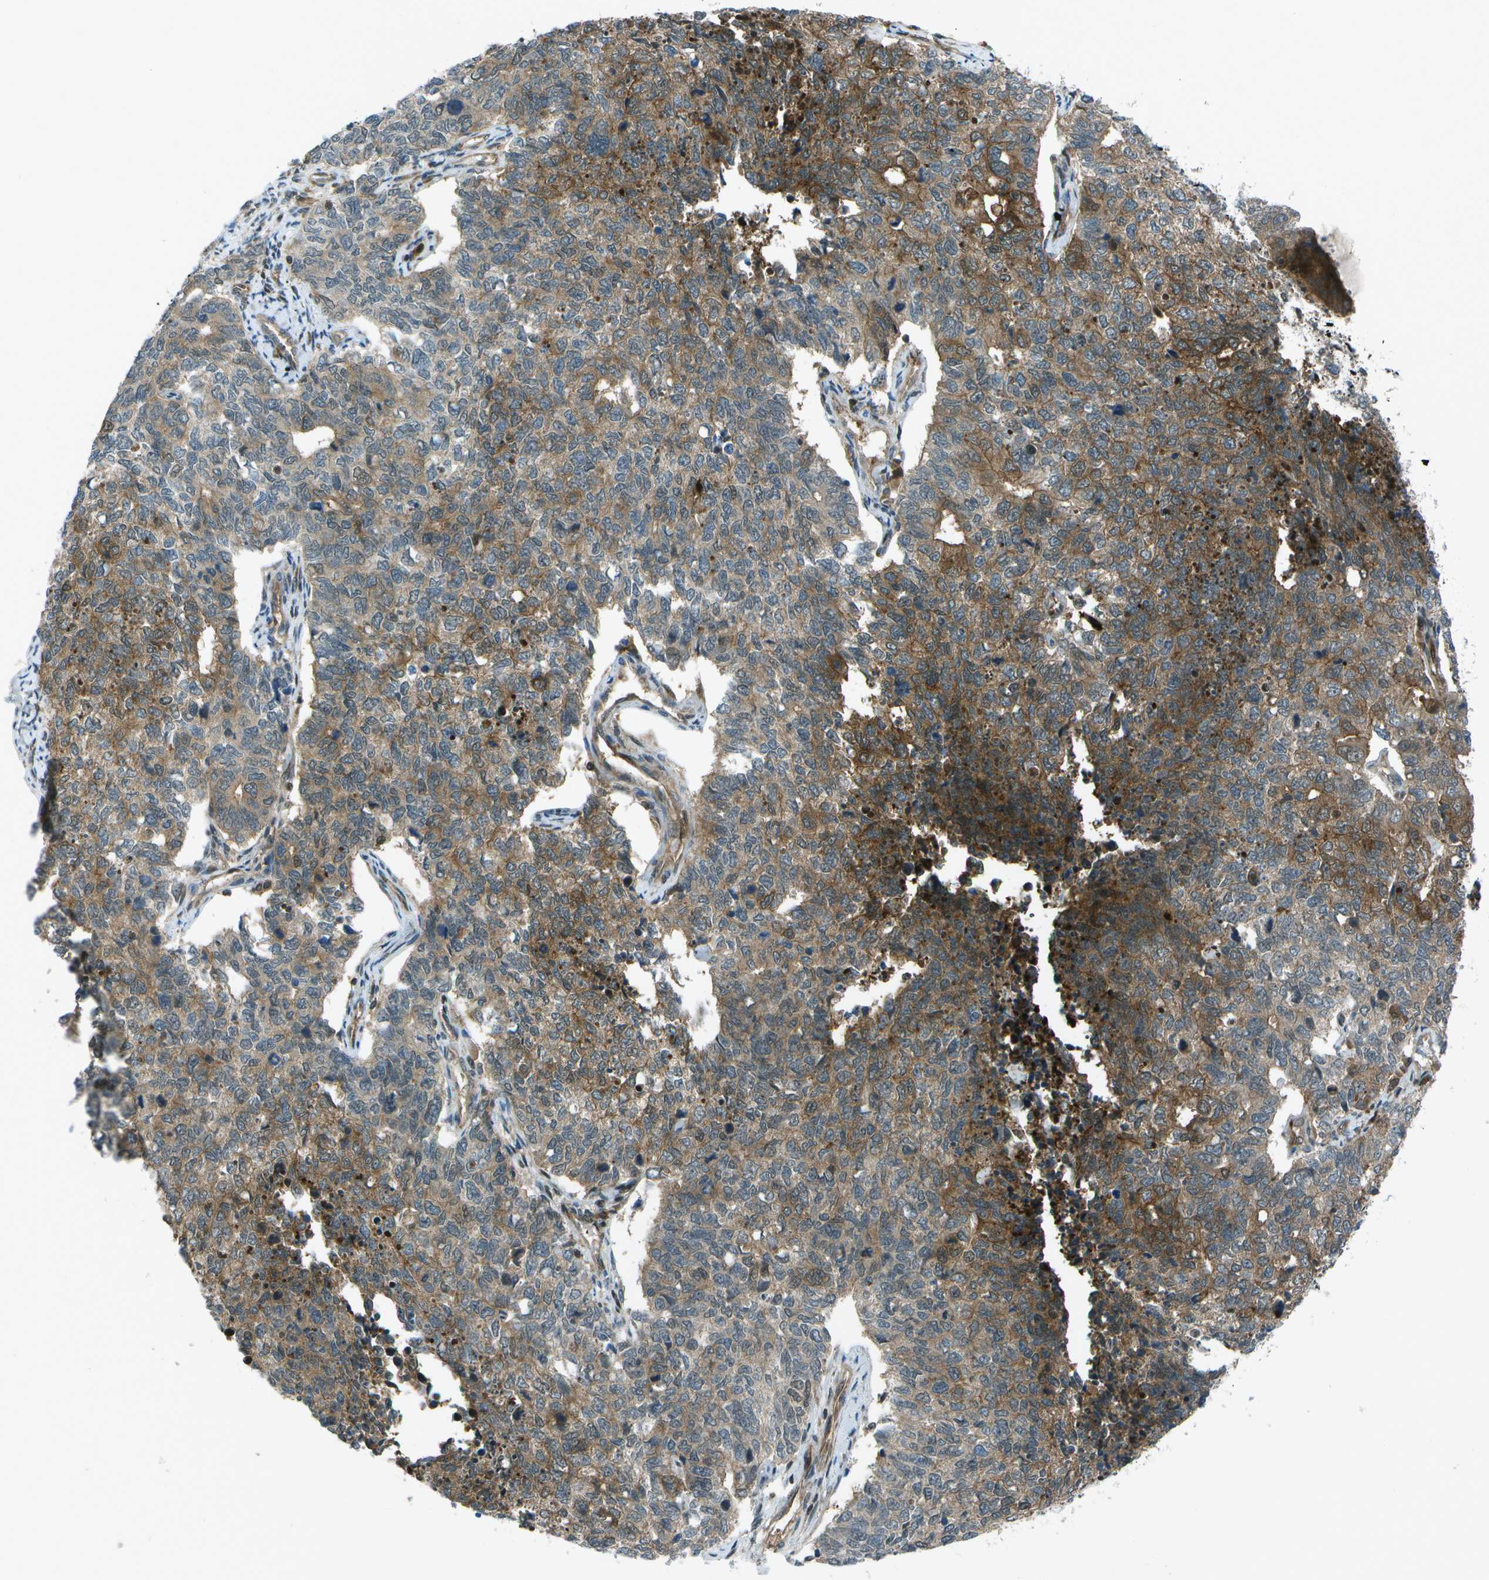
{"staining": {"intensity": "moderate", "quantity": "25%-75%", "location": "cytoplasmic/membranous"}, "tissue": "cervical cancer", "cell_type": "Tumor cells", "image_type": "cancer", "snomed": [{"axis": "morphology", "description": "Squamous cell carcinoma, NOS"}, {"axis": "topography", "description": "Cervix"}], "caption": "Tumor cells exhibit moderate cytoplasmic/membranous staining in about 25%-75% of cells in squamous cell carcinoma (cervical).", "gene": "TMEM19", "patient": {"sex": "female", "age": 63}}